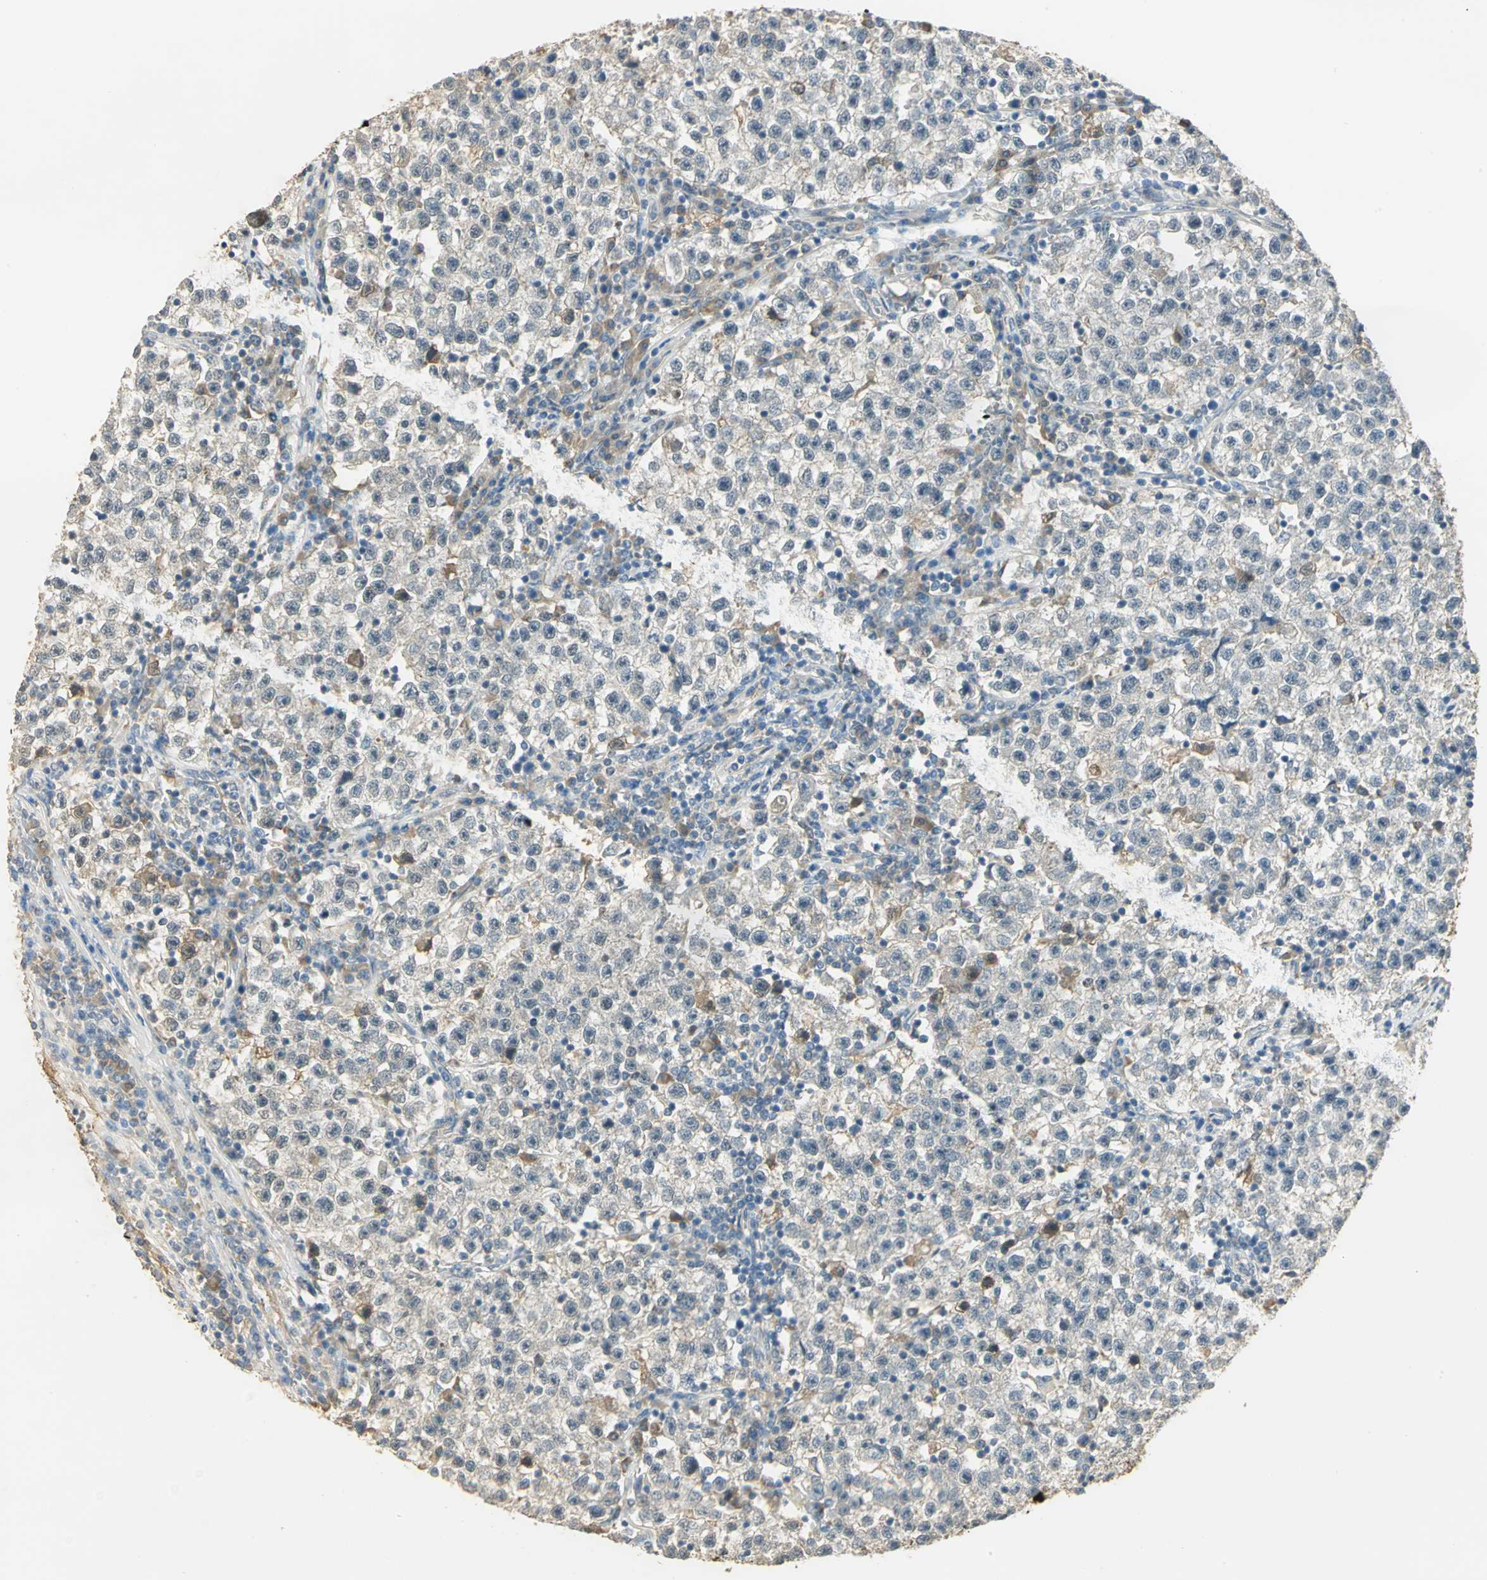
{"staining": {"intensity": "moderate", "quantity": "<25%", "location": "nuclear"}, "tissue": "testis cancer", "cell_type": "Tumor cells", "image_type": "cancer", "snomed": [{"axis": "morphology", "description": "Seminoma, NOS"}, {"axis": "topography", "description": "Testis"}], "caption": "Protein staining by immunohistochemistry shows moderate nuclear staining in approximately <25% of tumor cells in testis seminoma. (DAB = brown stain, brightfield microscopy at high magnification).", "gene": "AK6", "patient": {"sex": "male", "age": 22}}